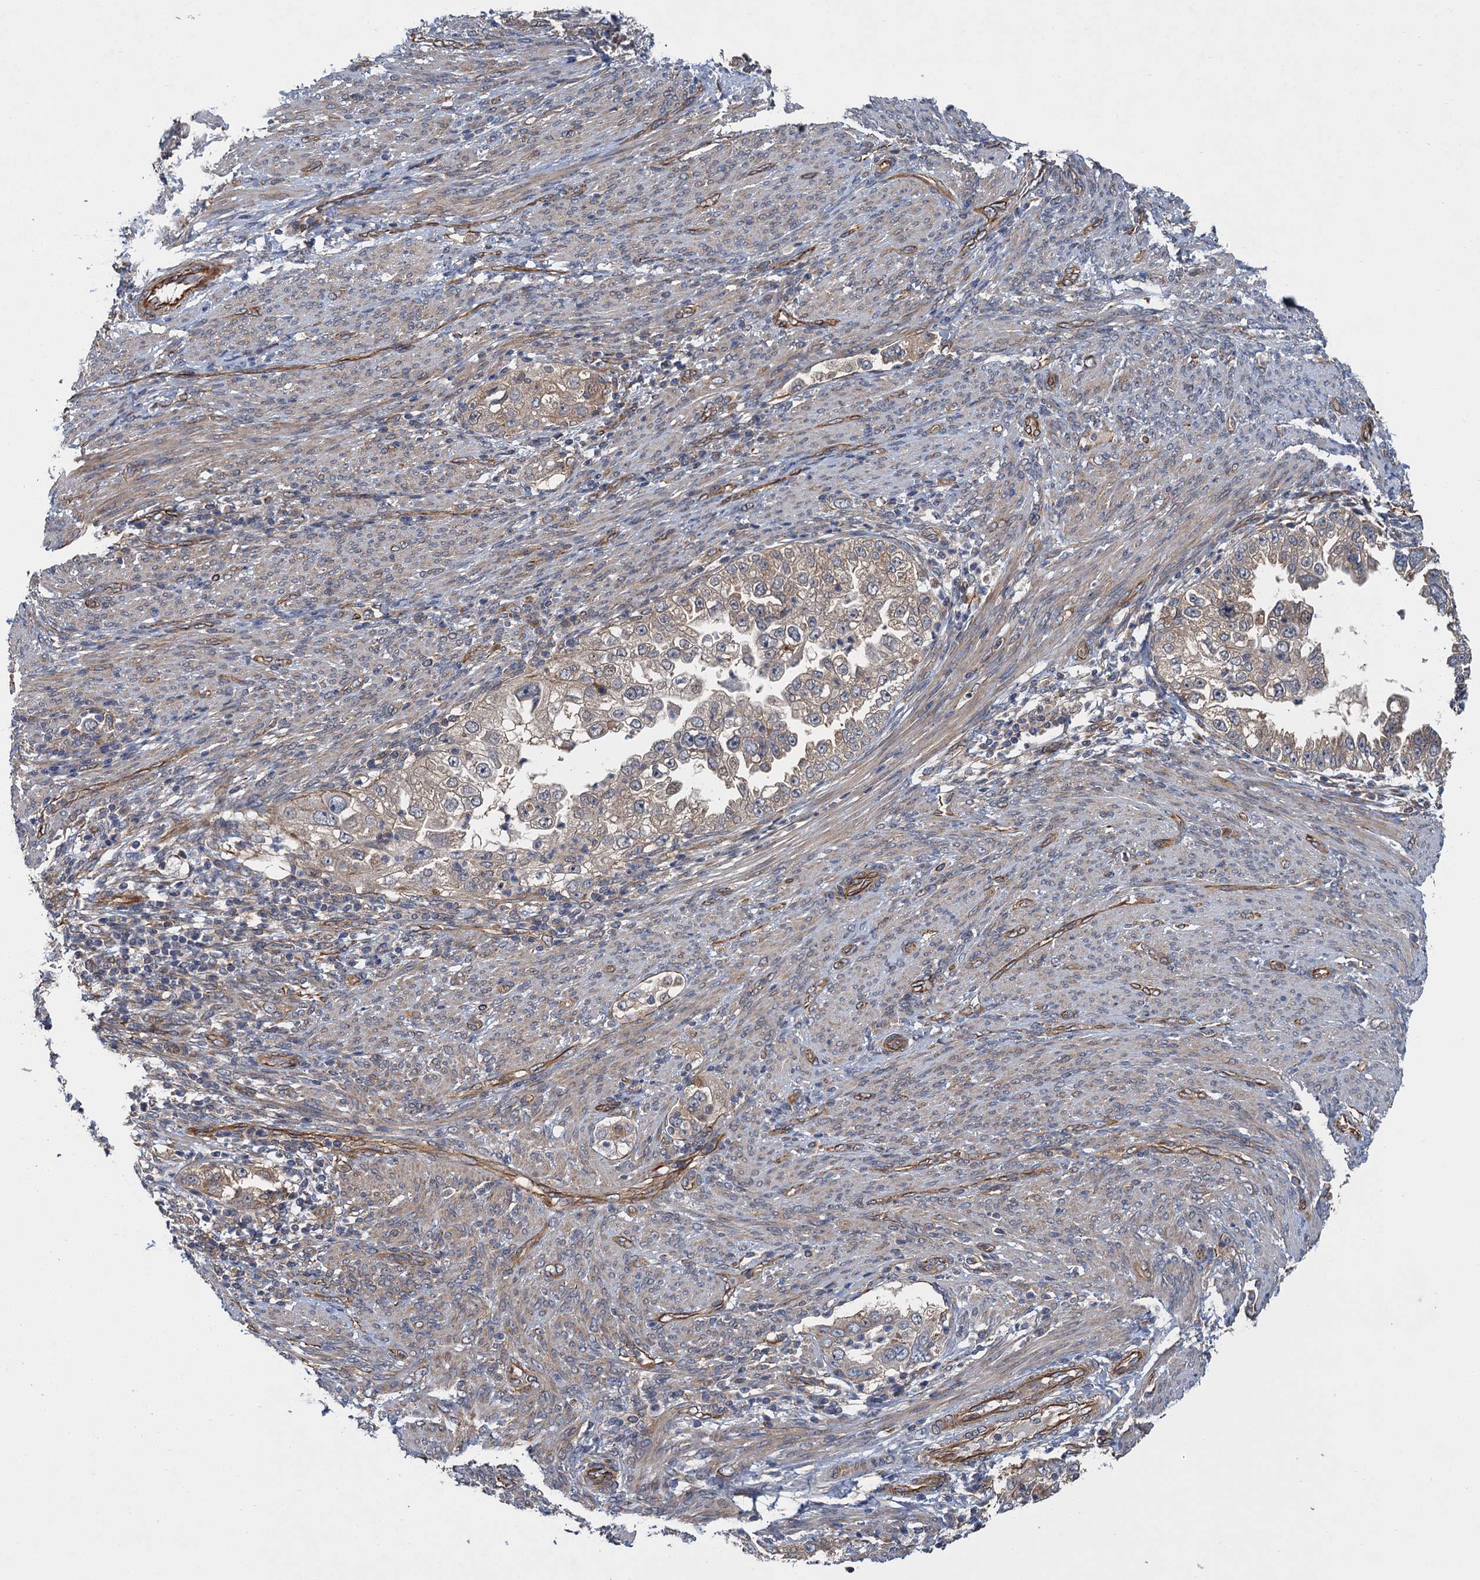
{"staining": {"intensity": "weak", "quantity": ">75%", "location": "cytoplasmic/membranous"}, "tissue": "endometrial cancer", "cell_type": "Tumor cells", "image_type": "cancer", "snomed": [{"axis": "morphology", "description": "Adenocarcinoma, NOS"}, {"axis": "topography", "description": "Endometrium"}], "caption": "A low amount of weak cytoplasmic/membranous positivity is present in about >75% of tumor cells in adenocarcinoma (endometrial) tissue. (DAB (3,3'-diaminobenzidine) IHC, brown staining for protein, blue staining for nuclei).", "gene": "PJA2", "patient": {"sex": "female", "age": 85}}